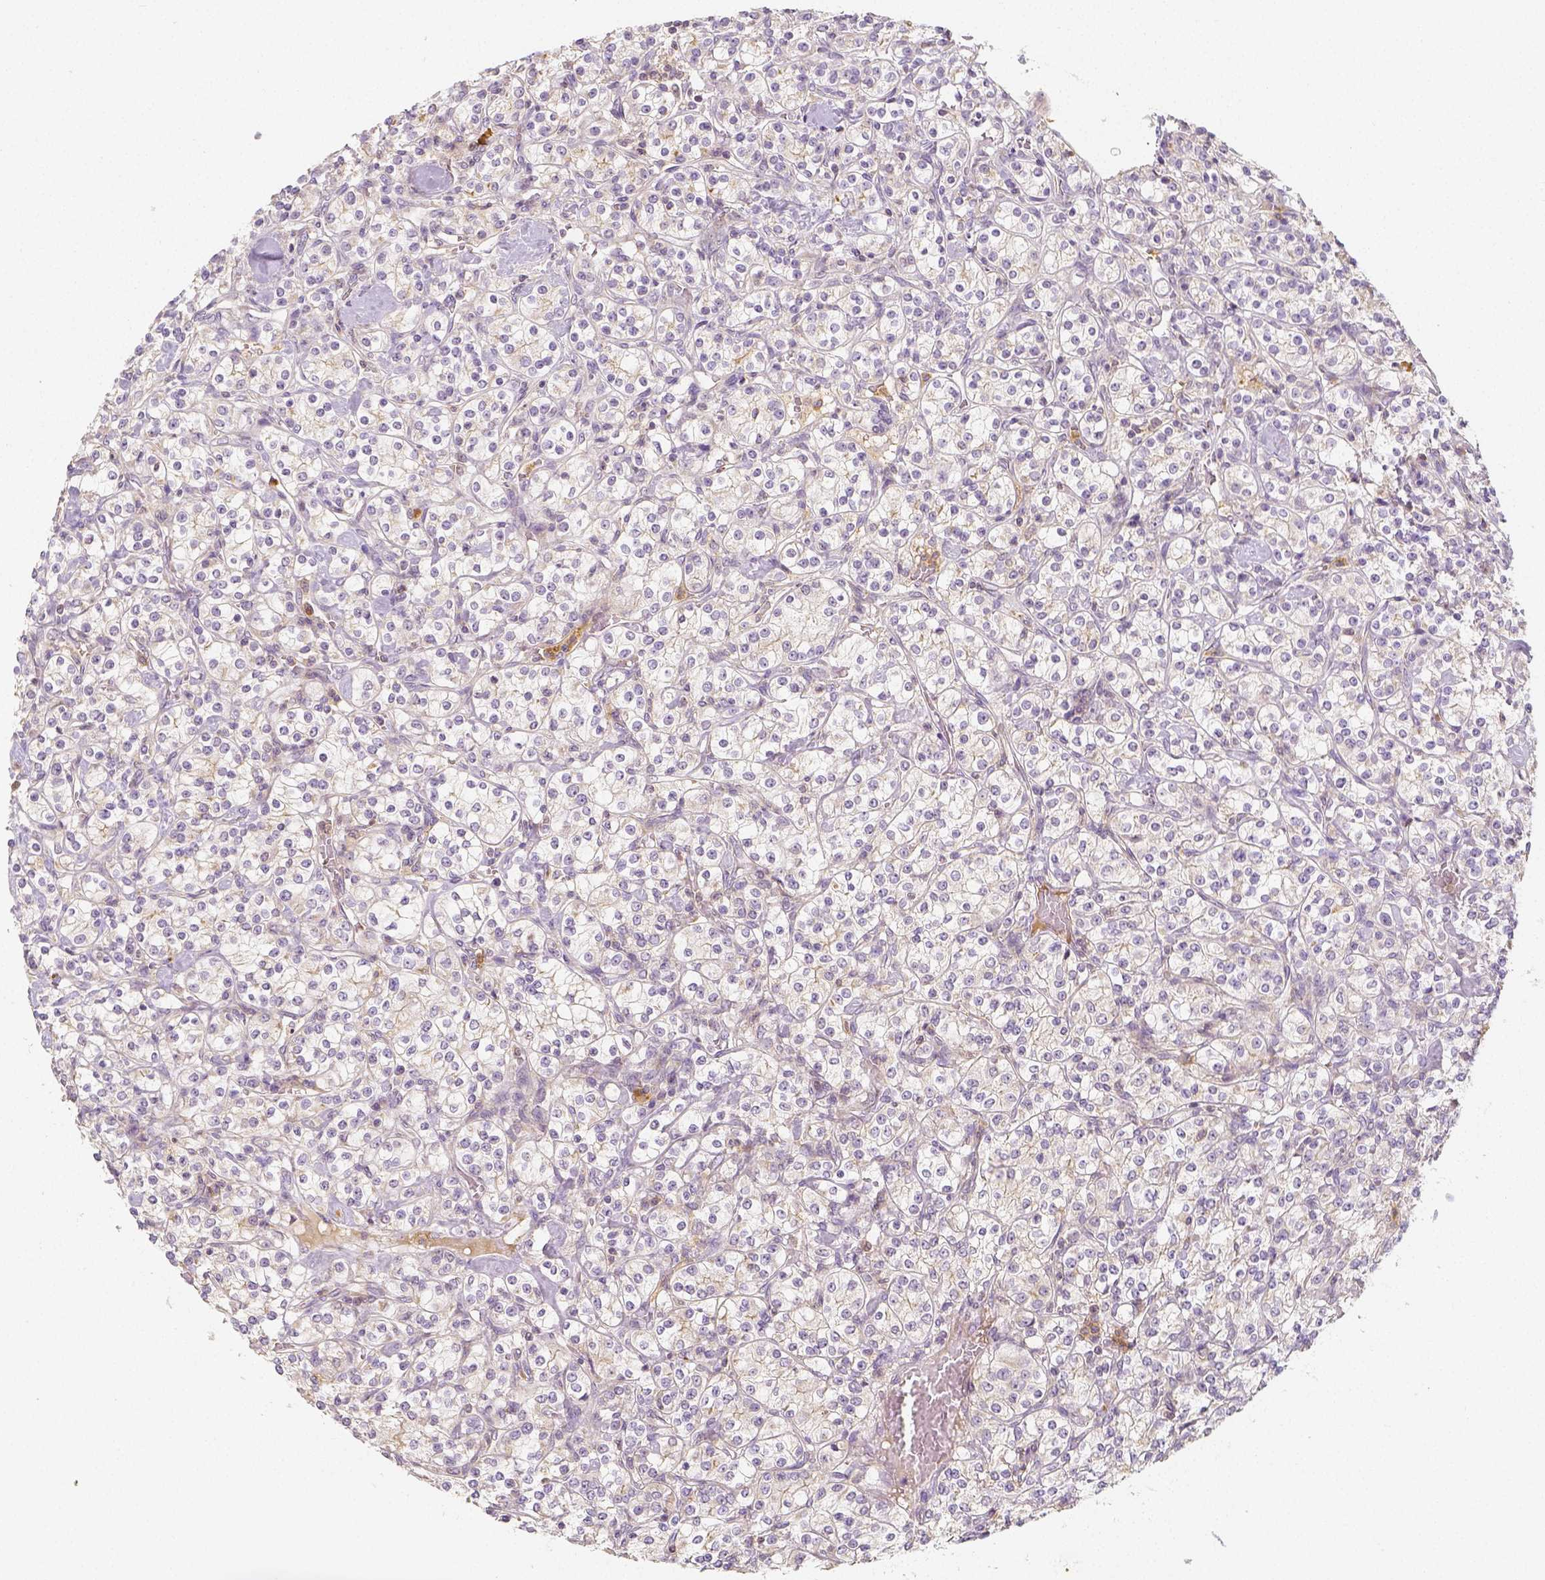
{"staining": {"intensity": "weak", "quantity": ">75%", "location": "cytoplasmic/membranous"}, "tissue": "renal cancer", "cell_type": "Tumor cells", "image_type": "cancer", "snomed": [{"axis": "morphology", "description": "Adenocarcinoma, NOS"}, {"axis": "topography", "description": "Kidney"}], "caption": "Protein expression analysis of human adenocarcinoma (renal) reveals weak cytoplasmic/membranous staining in about >75% of tumor cells. The protein of interest is stained brown, and the nuclei are stained in blue (DAB (3,3'-diaminobenzidine) IHC with brightfield microscopy, high magnification).", "gene": "PTPRJ", "patient": {"sex": "male", "age": 77}}